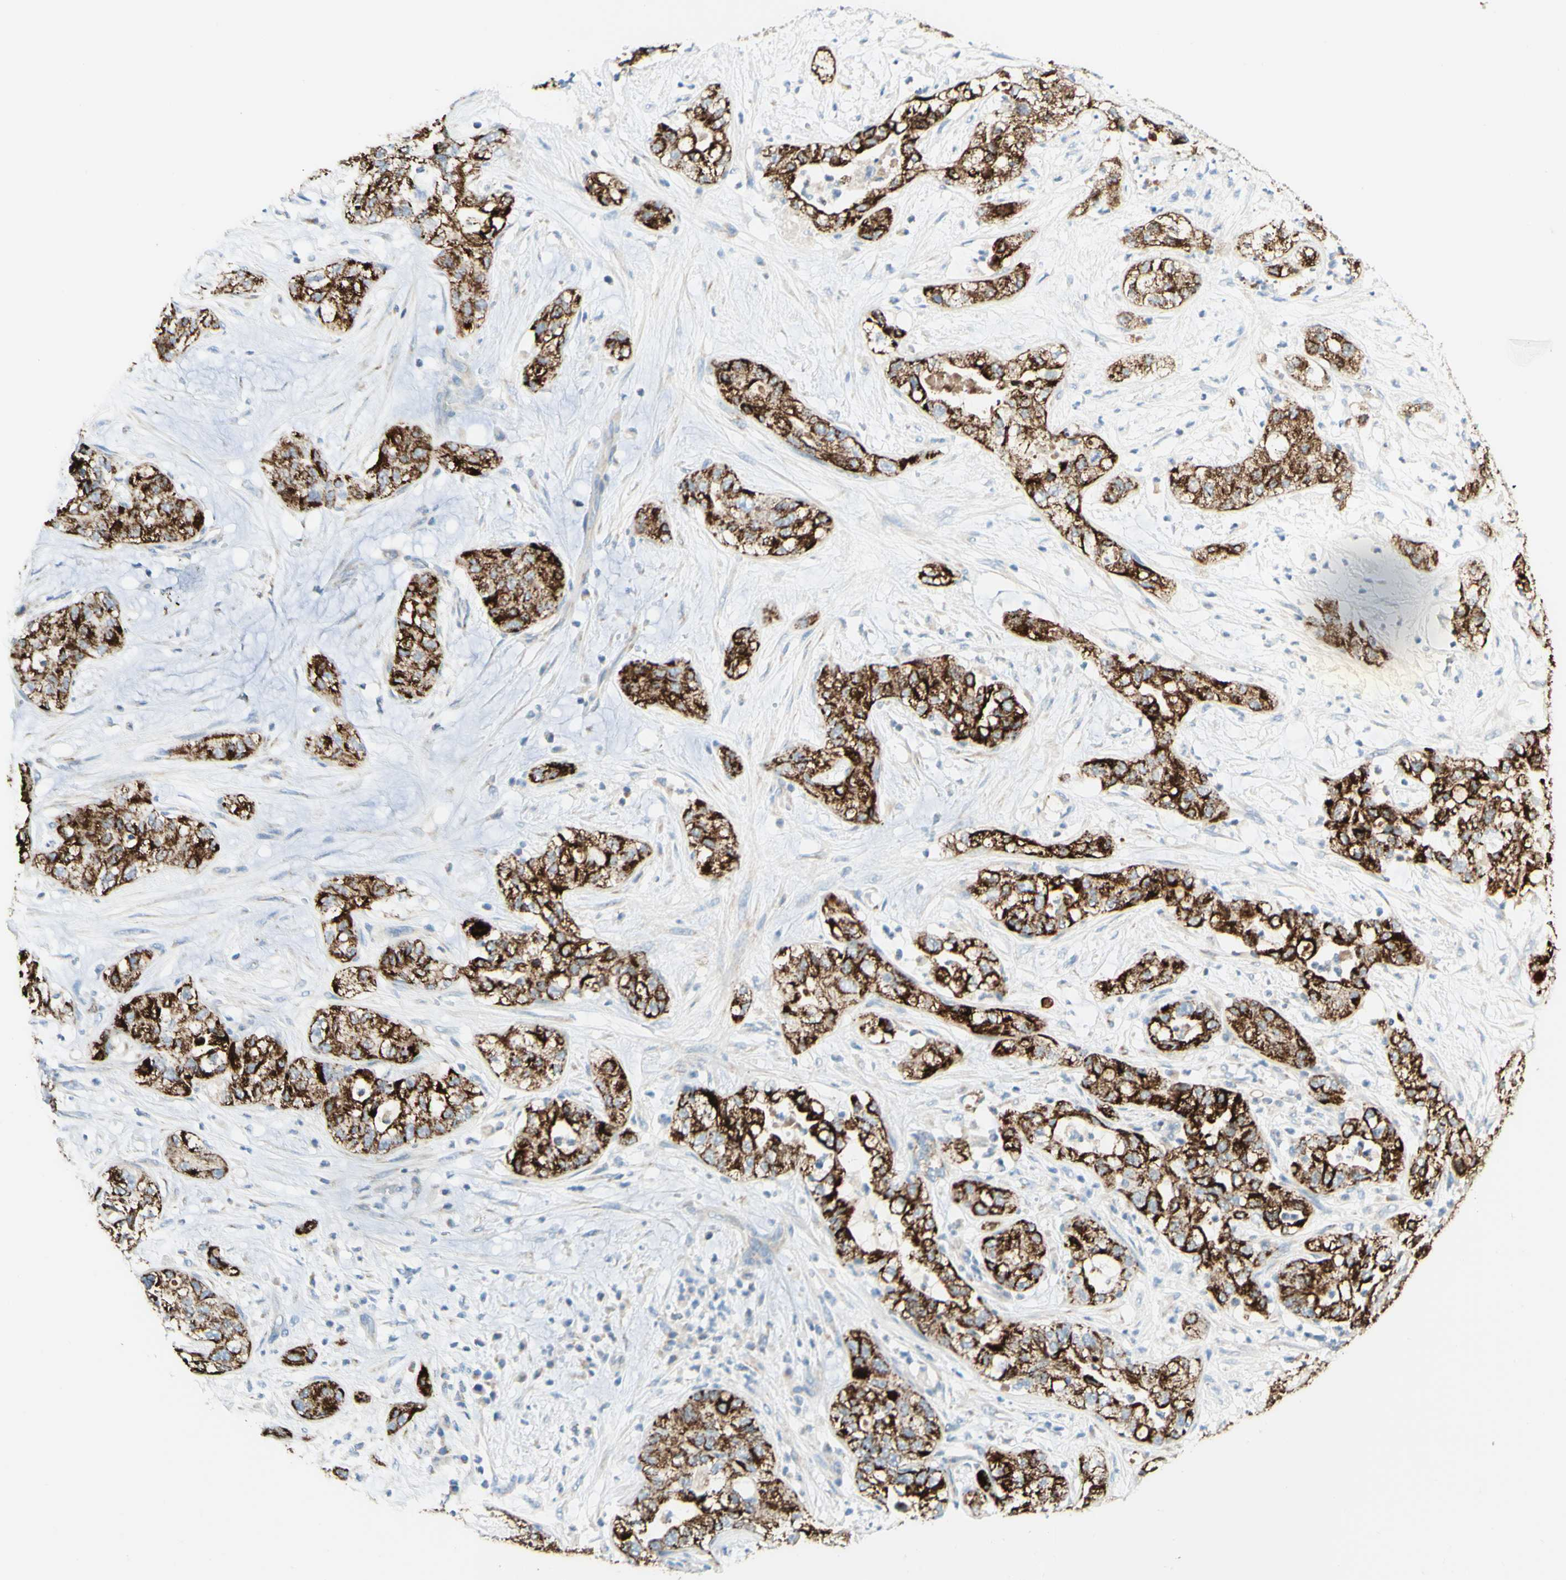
{"staining": {"intensity": "strong", "quantity": ">75%", "location": "cytoplasmic/membranous"}, "tissue": "pancreatic cancer", "cell_type": "Tumor cells", "image_type": "cancer", "snomed": [{"axis": "morphology", "description": "Adenocarcinoma, NOS"}, {"axis": "topography", "description": "Pancreas"}], "caption": "A high-resolution histopathology image shows IHC staining of pancreatic cancer (adenocarcinoma), which demonstrates strong cytoplasmic/membranous positivity in approximately >75% of tumor cells.", "gene": "ARMC10", "patient": {"sex": "female", "age": 78}}